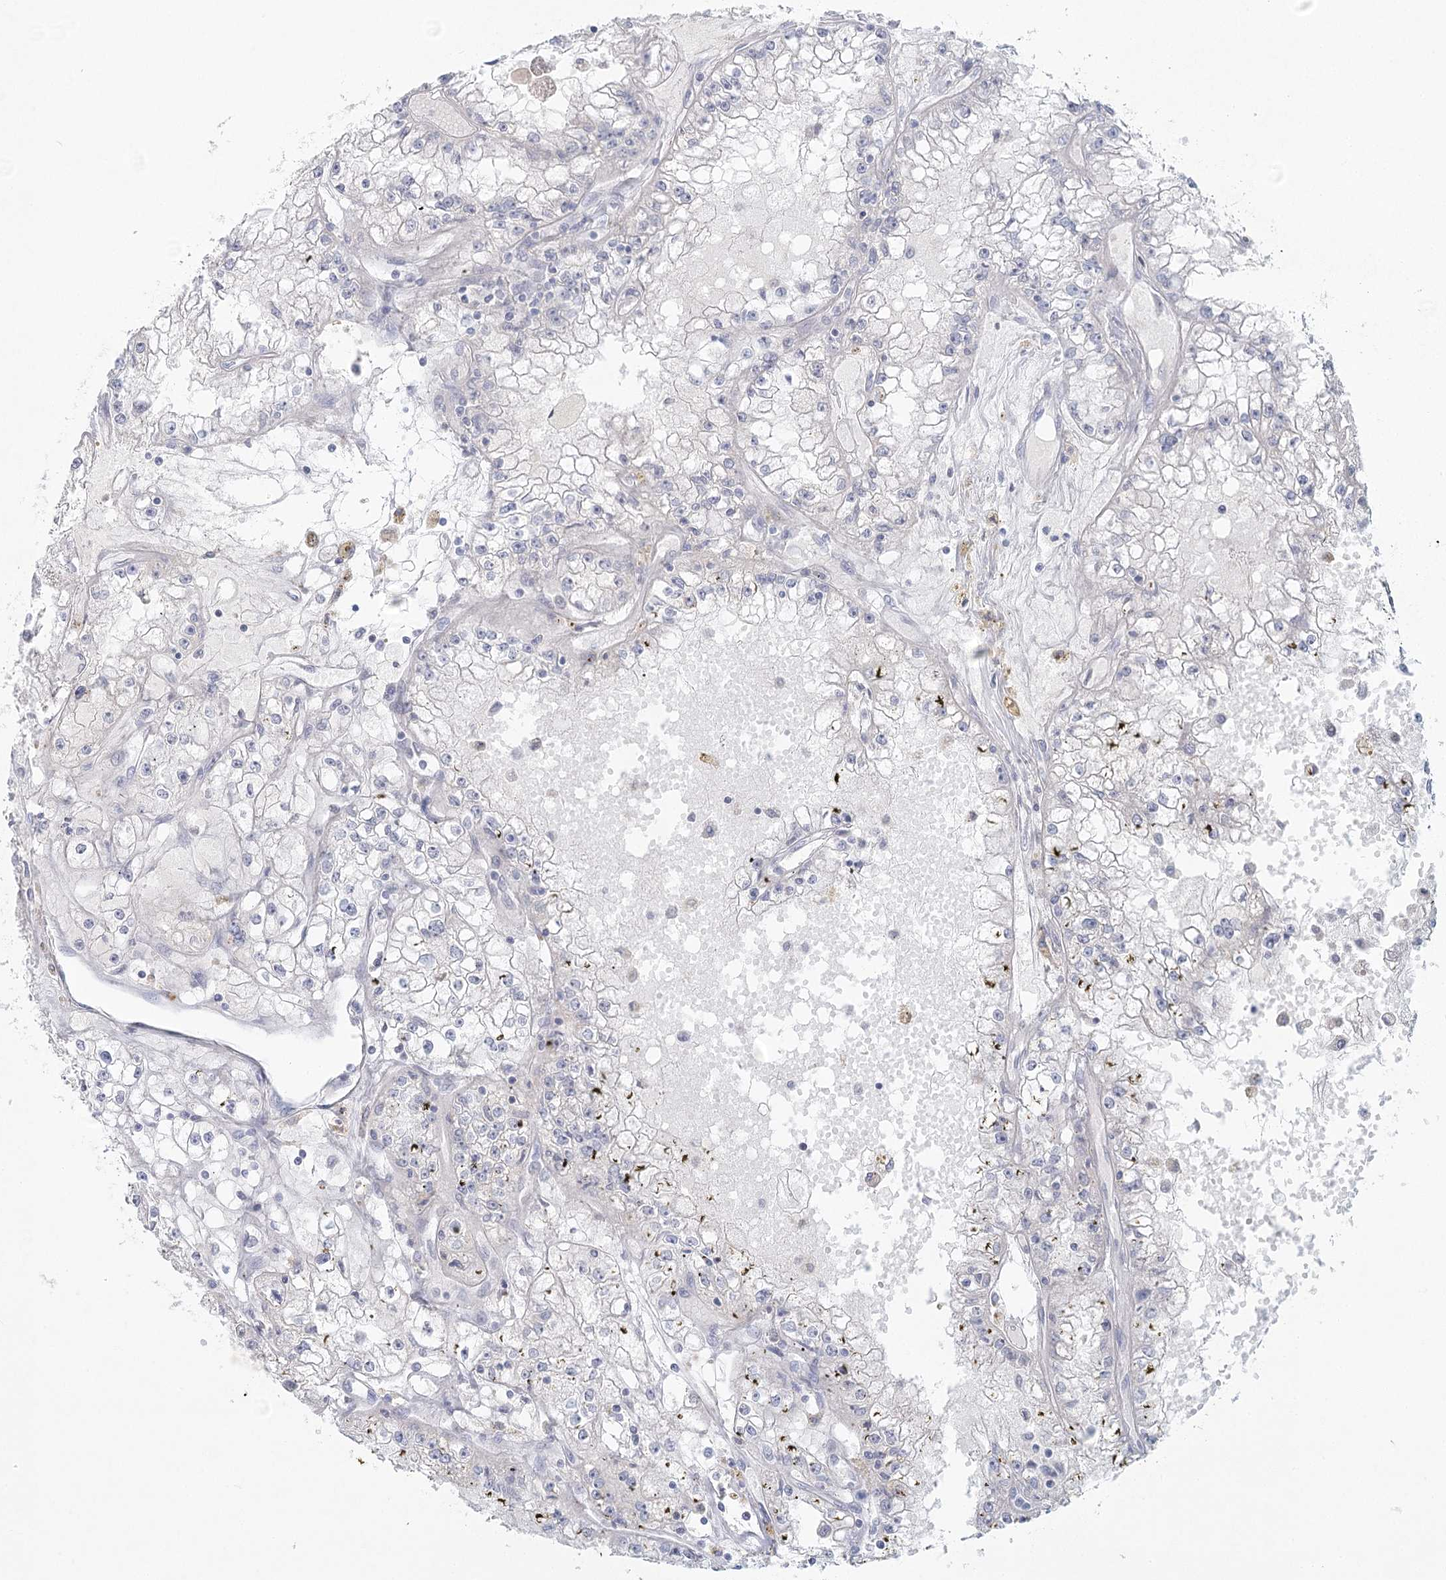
{"staining": {"intensity": "negative", "quantity": "none", "location": "none"}, "tissue": "renal cancer", "cell_type": "Tumor cells", "image_type": "cancer", "snomed": [{"axis": "morphology", "description": "Adenocarcinoma, NOS"}, {"axis": "topography", "description": "Kidney"}], "caption": "There is no significant expression in tumor cells of renal cancer (adenocarcinoma). The staining was performed using DAB to visualize the protein expression in brown, while the nuclei were stained in blue with hematoxylin (Magnification: 20x).", "gene": "BPHL", "patient": {"sex": "male", "age": 56}}